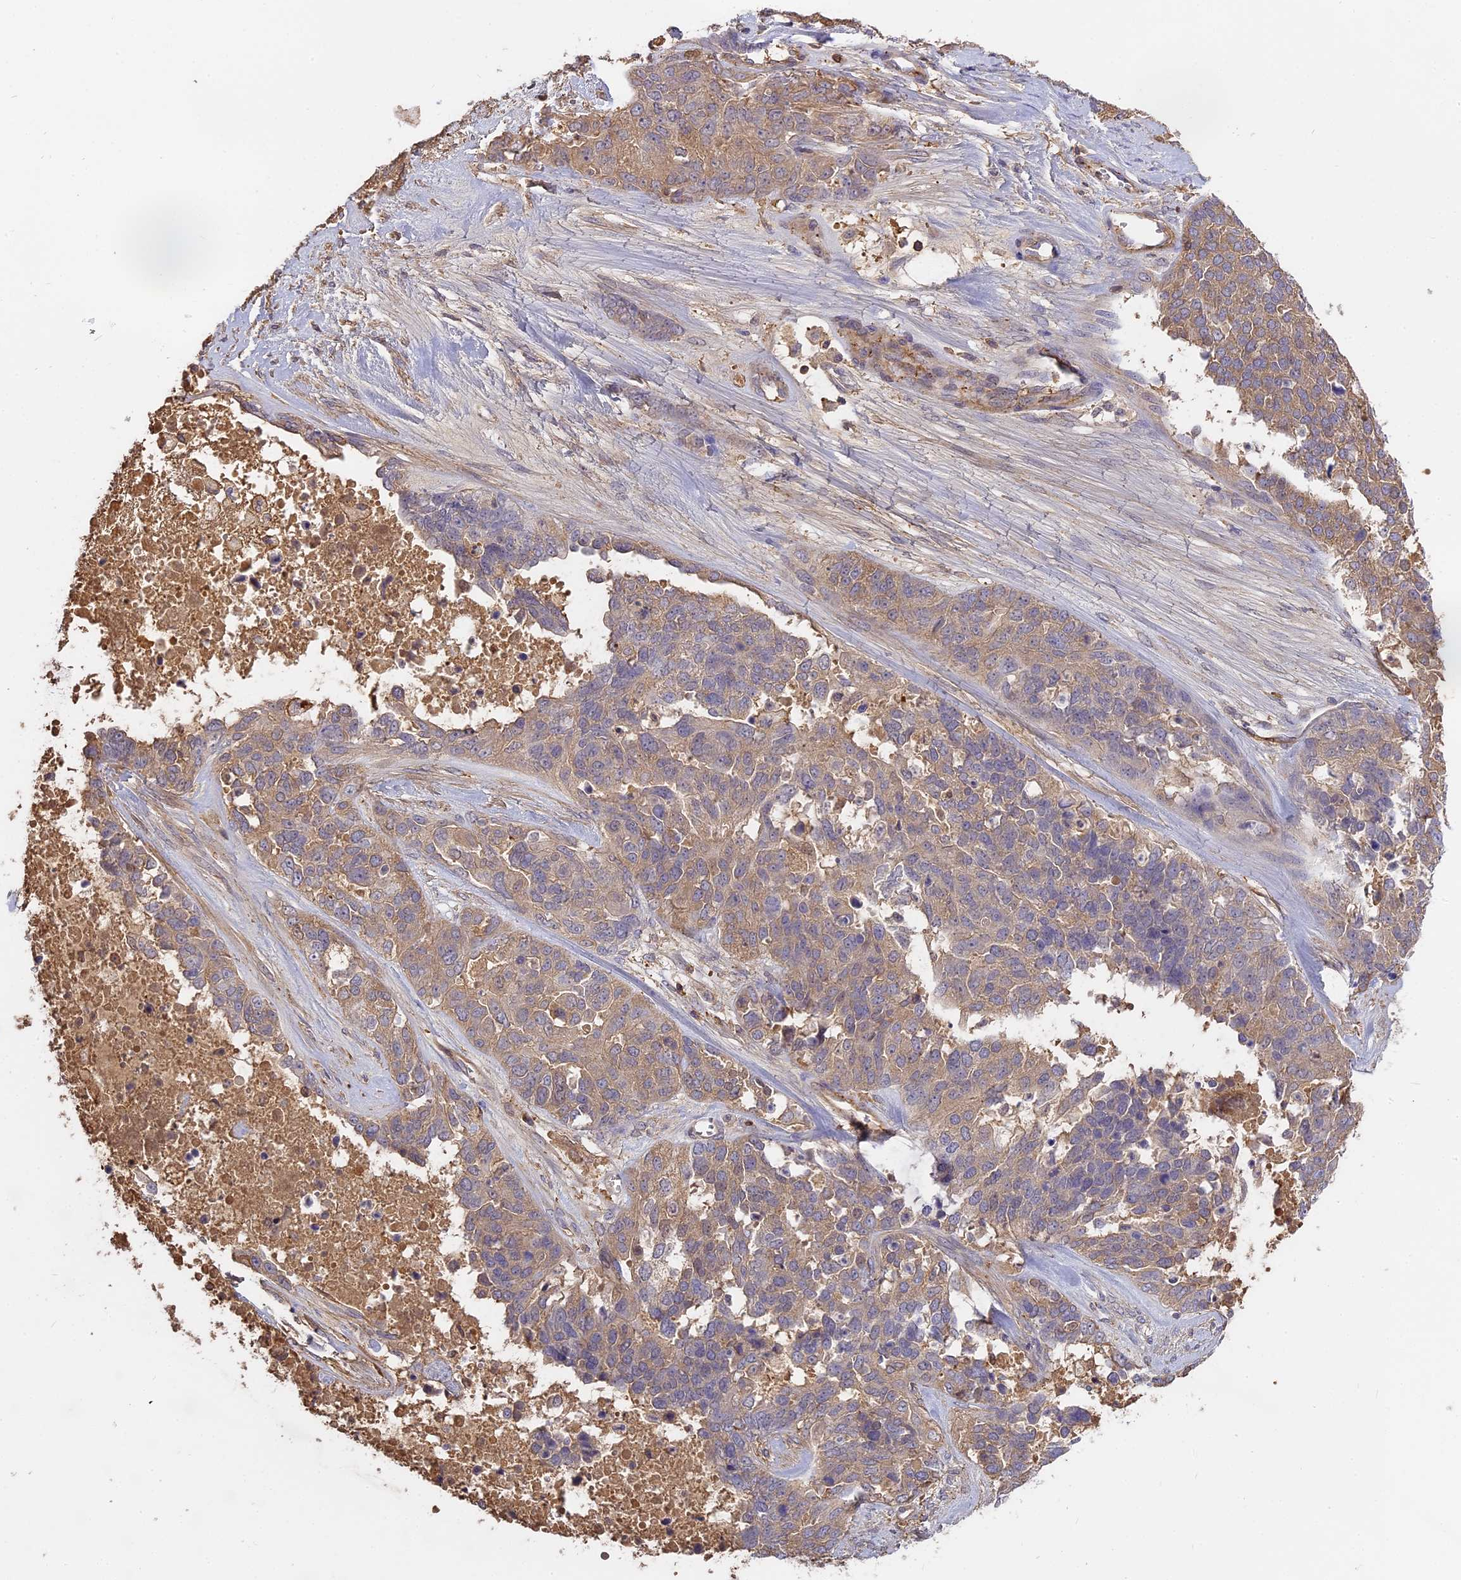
{"staining": {"intensity": "weak", "quantity": ">75%", "location": "cytoplasmic/membranous"}, "tissue": "ovarian cancer", "cell_type": "Tumor cells", "image_type": "cancer", "snomed": [{"axis": "morphology", "description": "Cystadenocarcinoma, serous, NOS"}, {"axis": "topography", "description": "Ovary"}], "caption": "A brown stain highlights weak cytoplasmic/membranous positivity of a protein in human ovarian cancer (serous cystadenocarcinoma) tumor cells.", "gene": "CFAP119", "patient": {"sex": "female", "age": 44}}